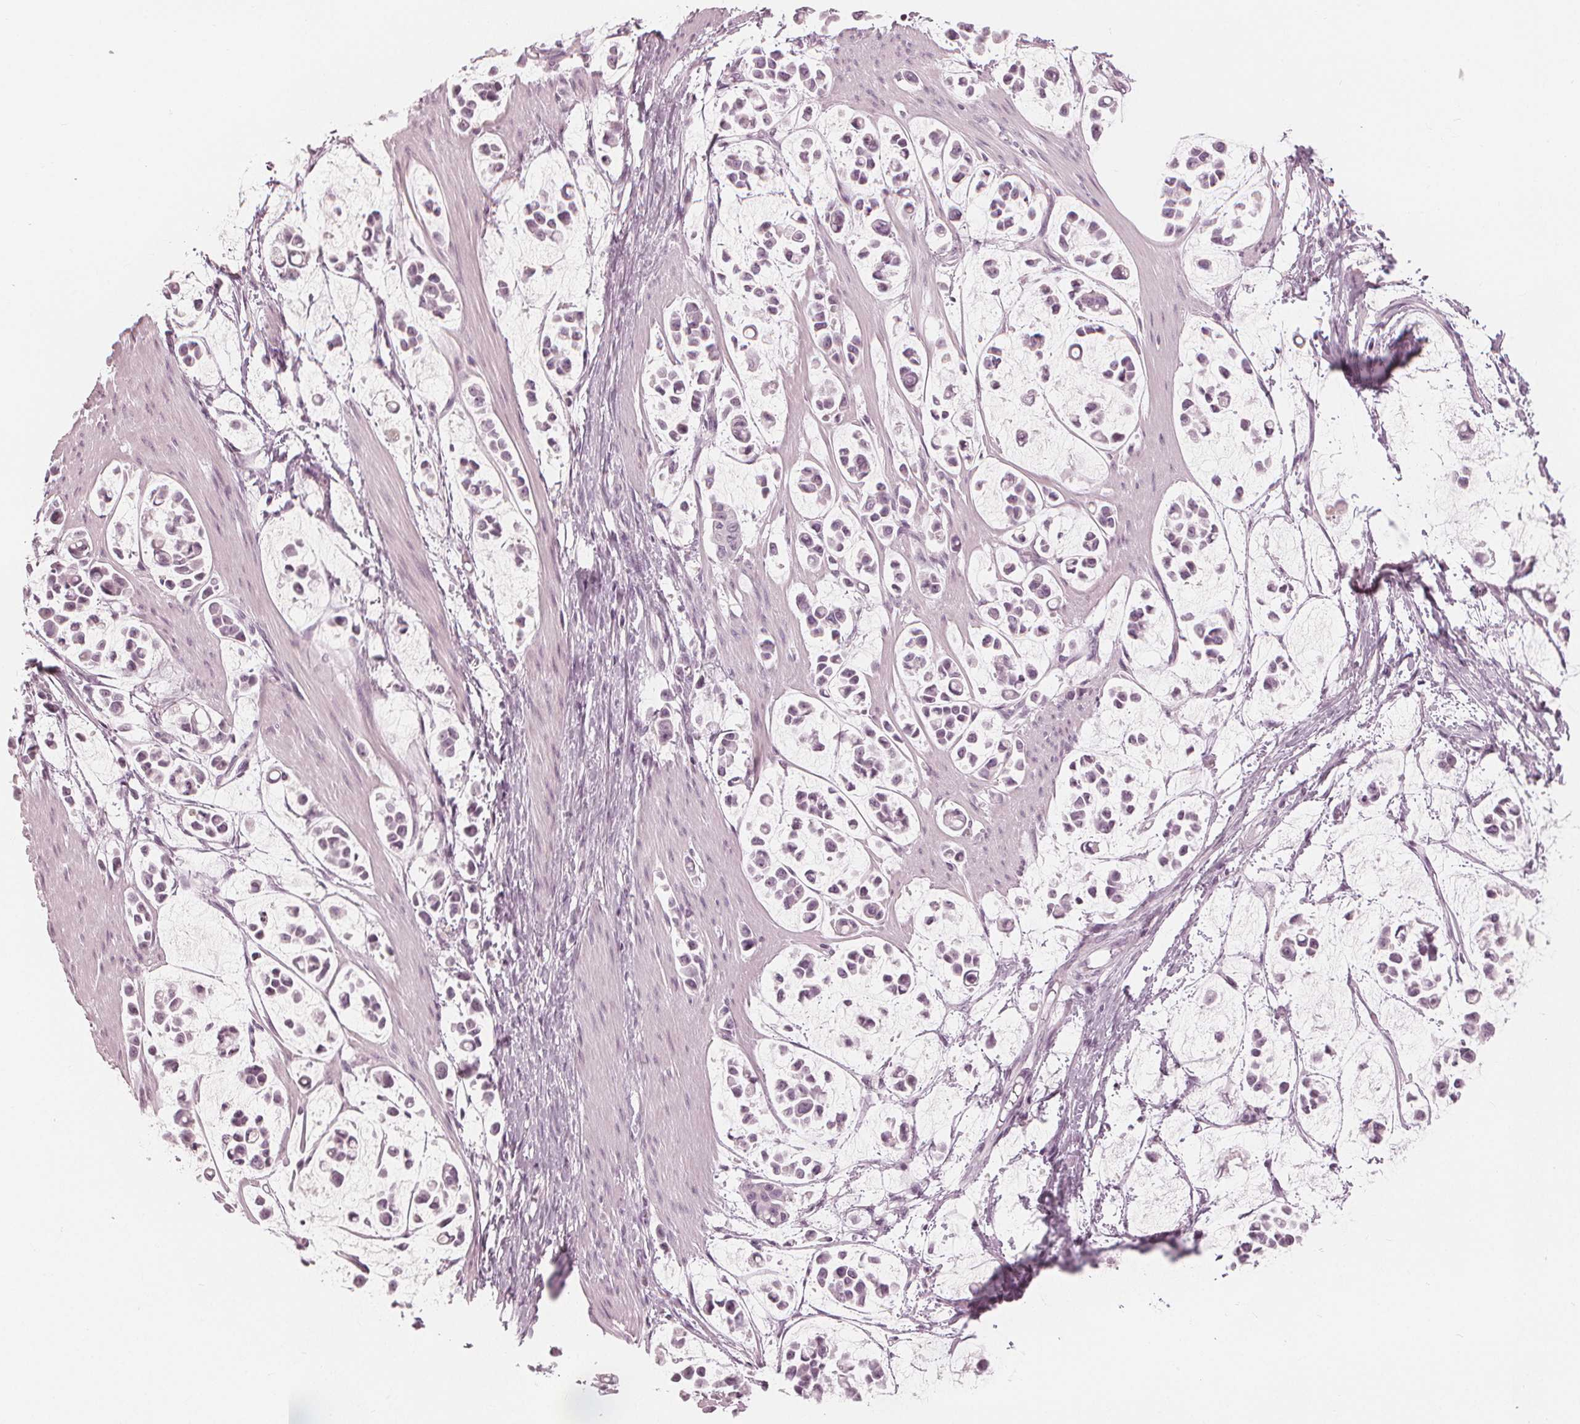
{"staining": {"intensity": "negative", "quantity": "none", "location": "none"}, "tissue": "stomach cancer", "cell_type": "Tumor cells", "image_type": "cancer", "snomed": [{"axis": "morphology", "description": "Adenocarcinoma, NOS"}, {"axis": "topography", "description": "Stomach"}], "caption": "IHC histopathology image of neoplastic tissue: human stomach cancer stained with DAB (3,3'-diaminobenzidine) reveals no significant protein staining in tumor cells.", "gene": "PAEP", "patient": {"sex": "male", "age": 82}}